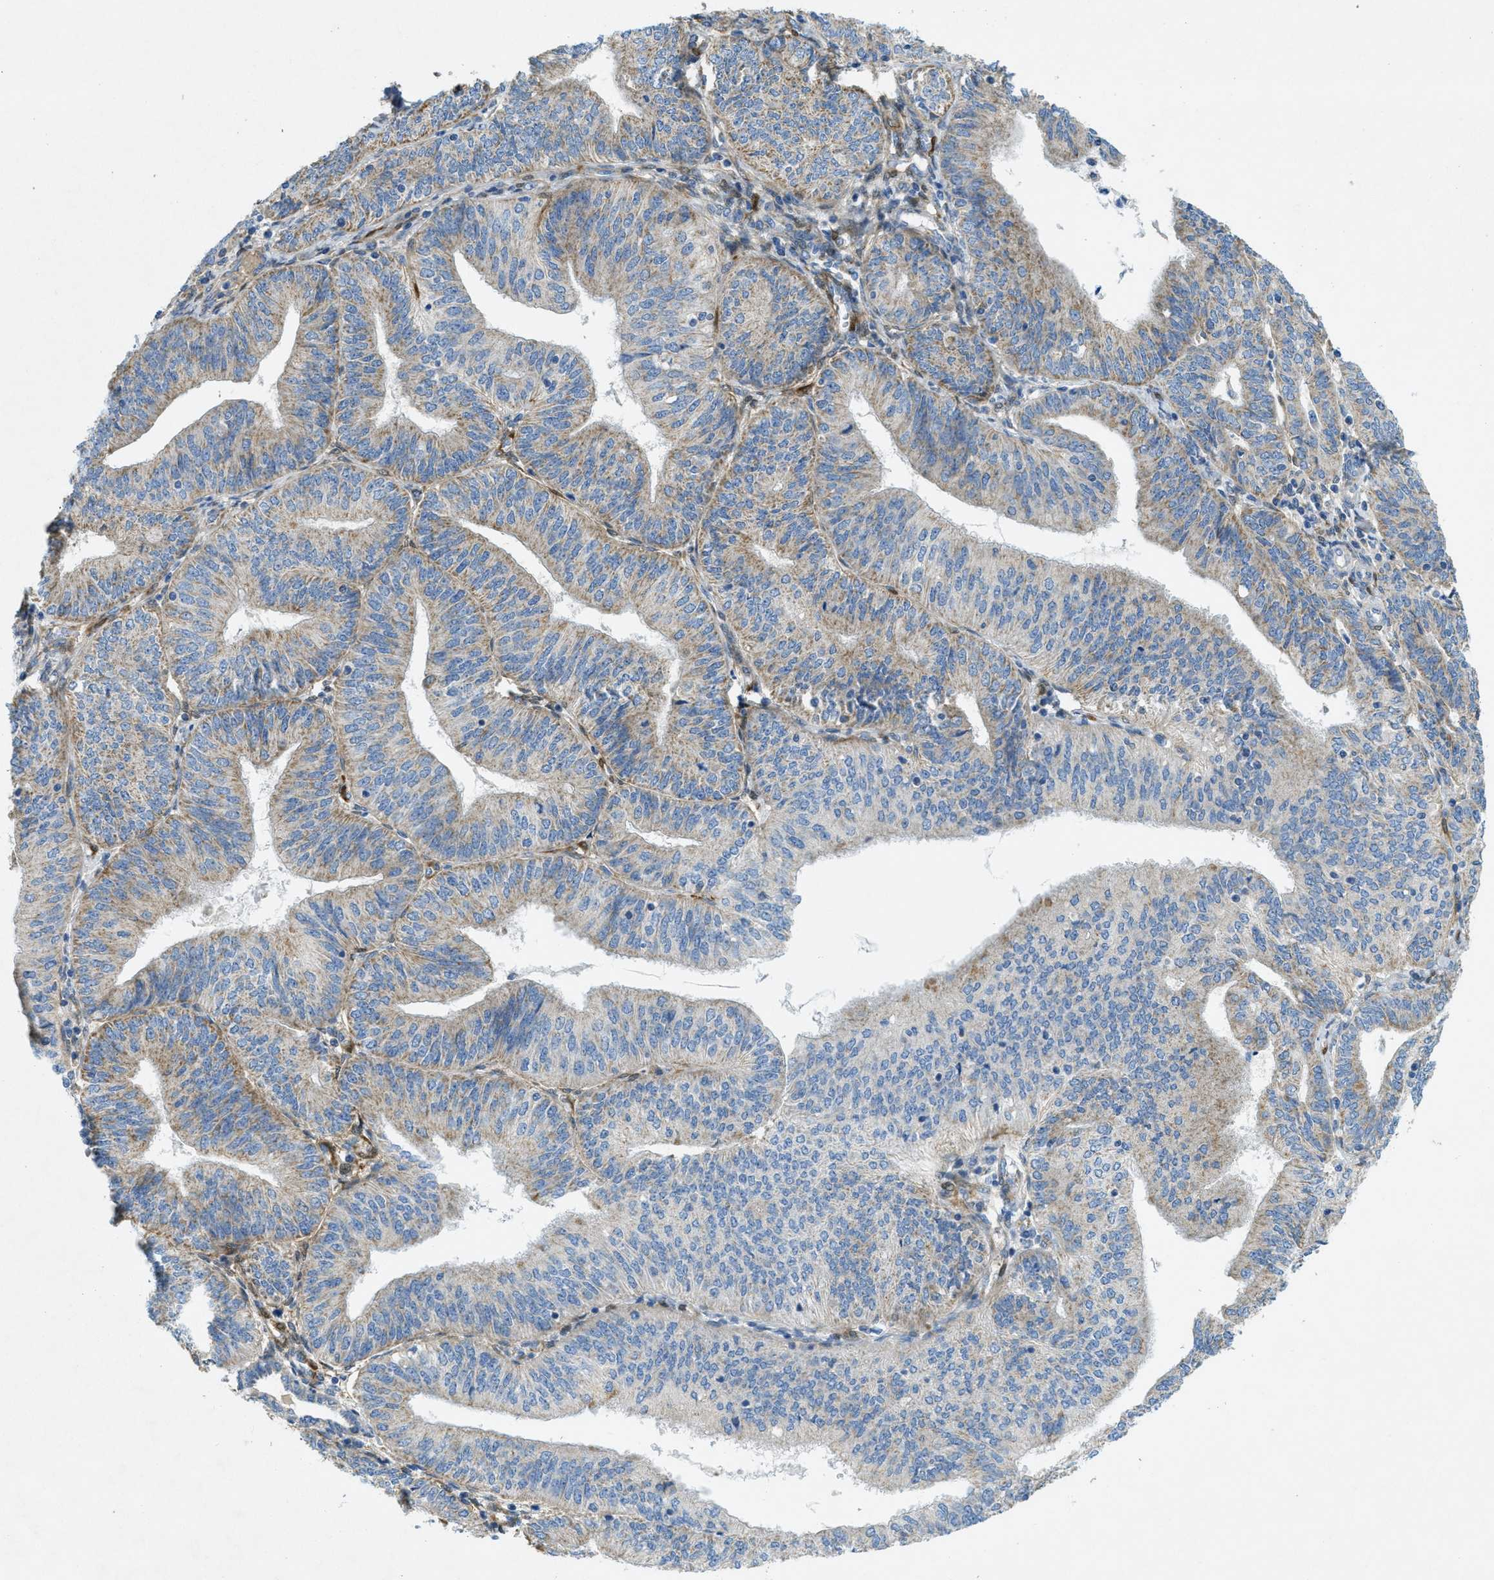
{"staining": {"intensity": "weak", "quantity": ">75%", "location": "cytoplasmic/membranous"}, "tissue": "endometrial cancer", "cell_type": "Tumor cells", "image_type": "cancer", "snomed": [{"axis": "morphology", "description": "Adenocarcinoma, NOS"}, {"axis": "topography", "description": "Endometrium"}], "caption": "Approximately >75% of tumor cells in endometrial cancer (adenocarcinoma) reveal weak cytoplasmic/membranous protein expression as visualized by brown immunohistochemical staining.", "gene": "CYGB", "patient": {"sex": "female", "age": 58}}